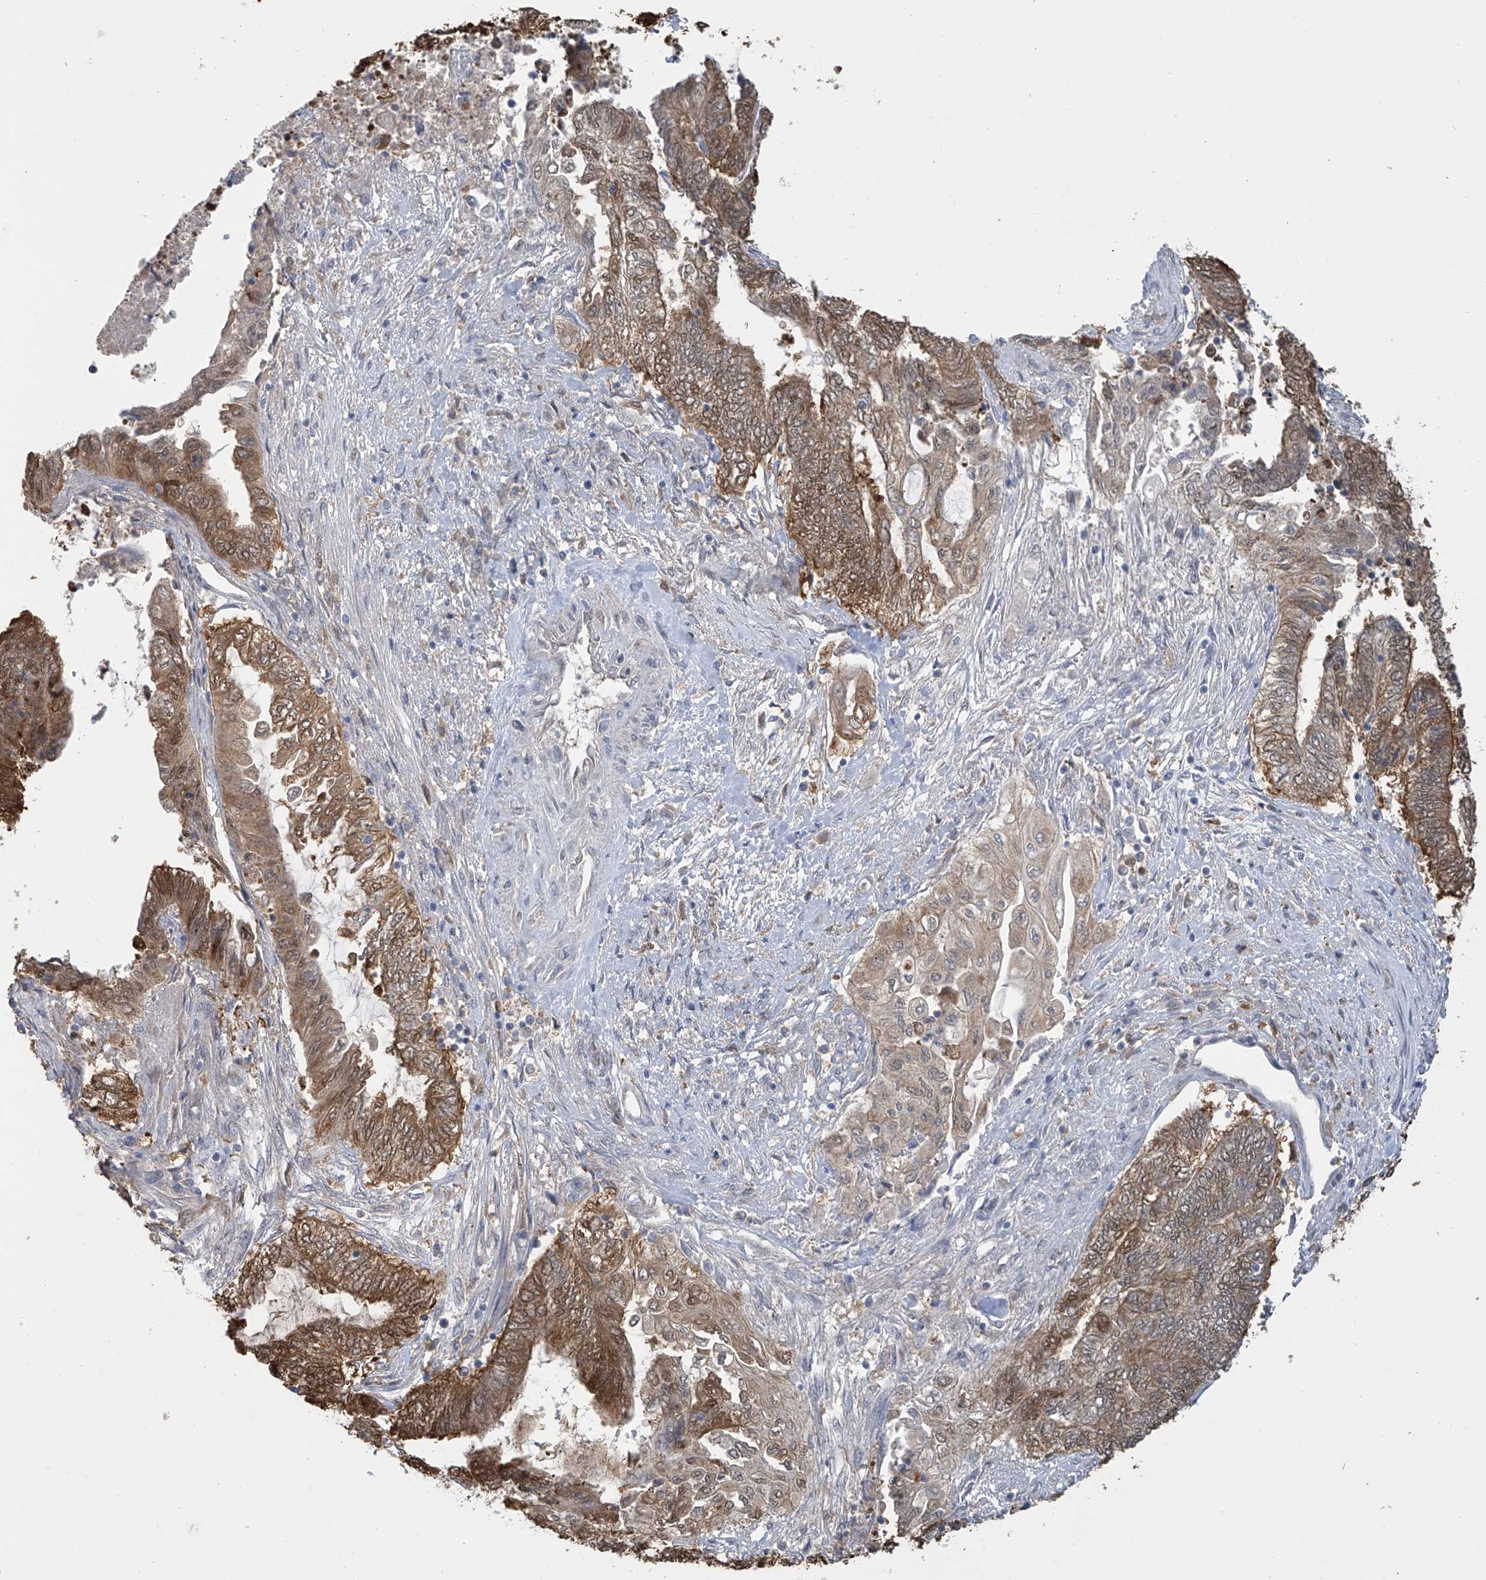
{"staining": {"intensity": "strong", "quantity": ">75%", "location": "cytoplasmic/membranous,nuclear"}, "tissue": "endometrial cancer", "cell_type": "Tumor cells", "image_type": "cancer", "snomed": [{"axis": "morphology", "description": "Adenocarcinoma, NOS"}, {"axis": "topography", "description": "Uterus"}, {"axis": "topography", "description": "Endometrium"}], "caption": "Immunohistochemistry staining of endometrial cancer, which shows high levels of strong cytoplasmic/membranous and nuclear positivity in approximately >75% of tumor cells indicating strong cytoplasmic/membranous and nuclear protein positivity. The staining was performed using DAB (brown) for protein detection and nuclei were counterstained in hematoxylin (blue).", "gene": "IDH1", "patient": {"sex": "female", "age": 70}}